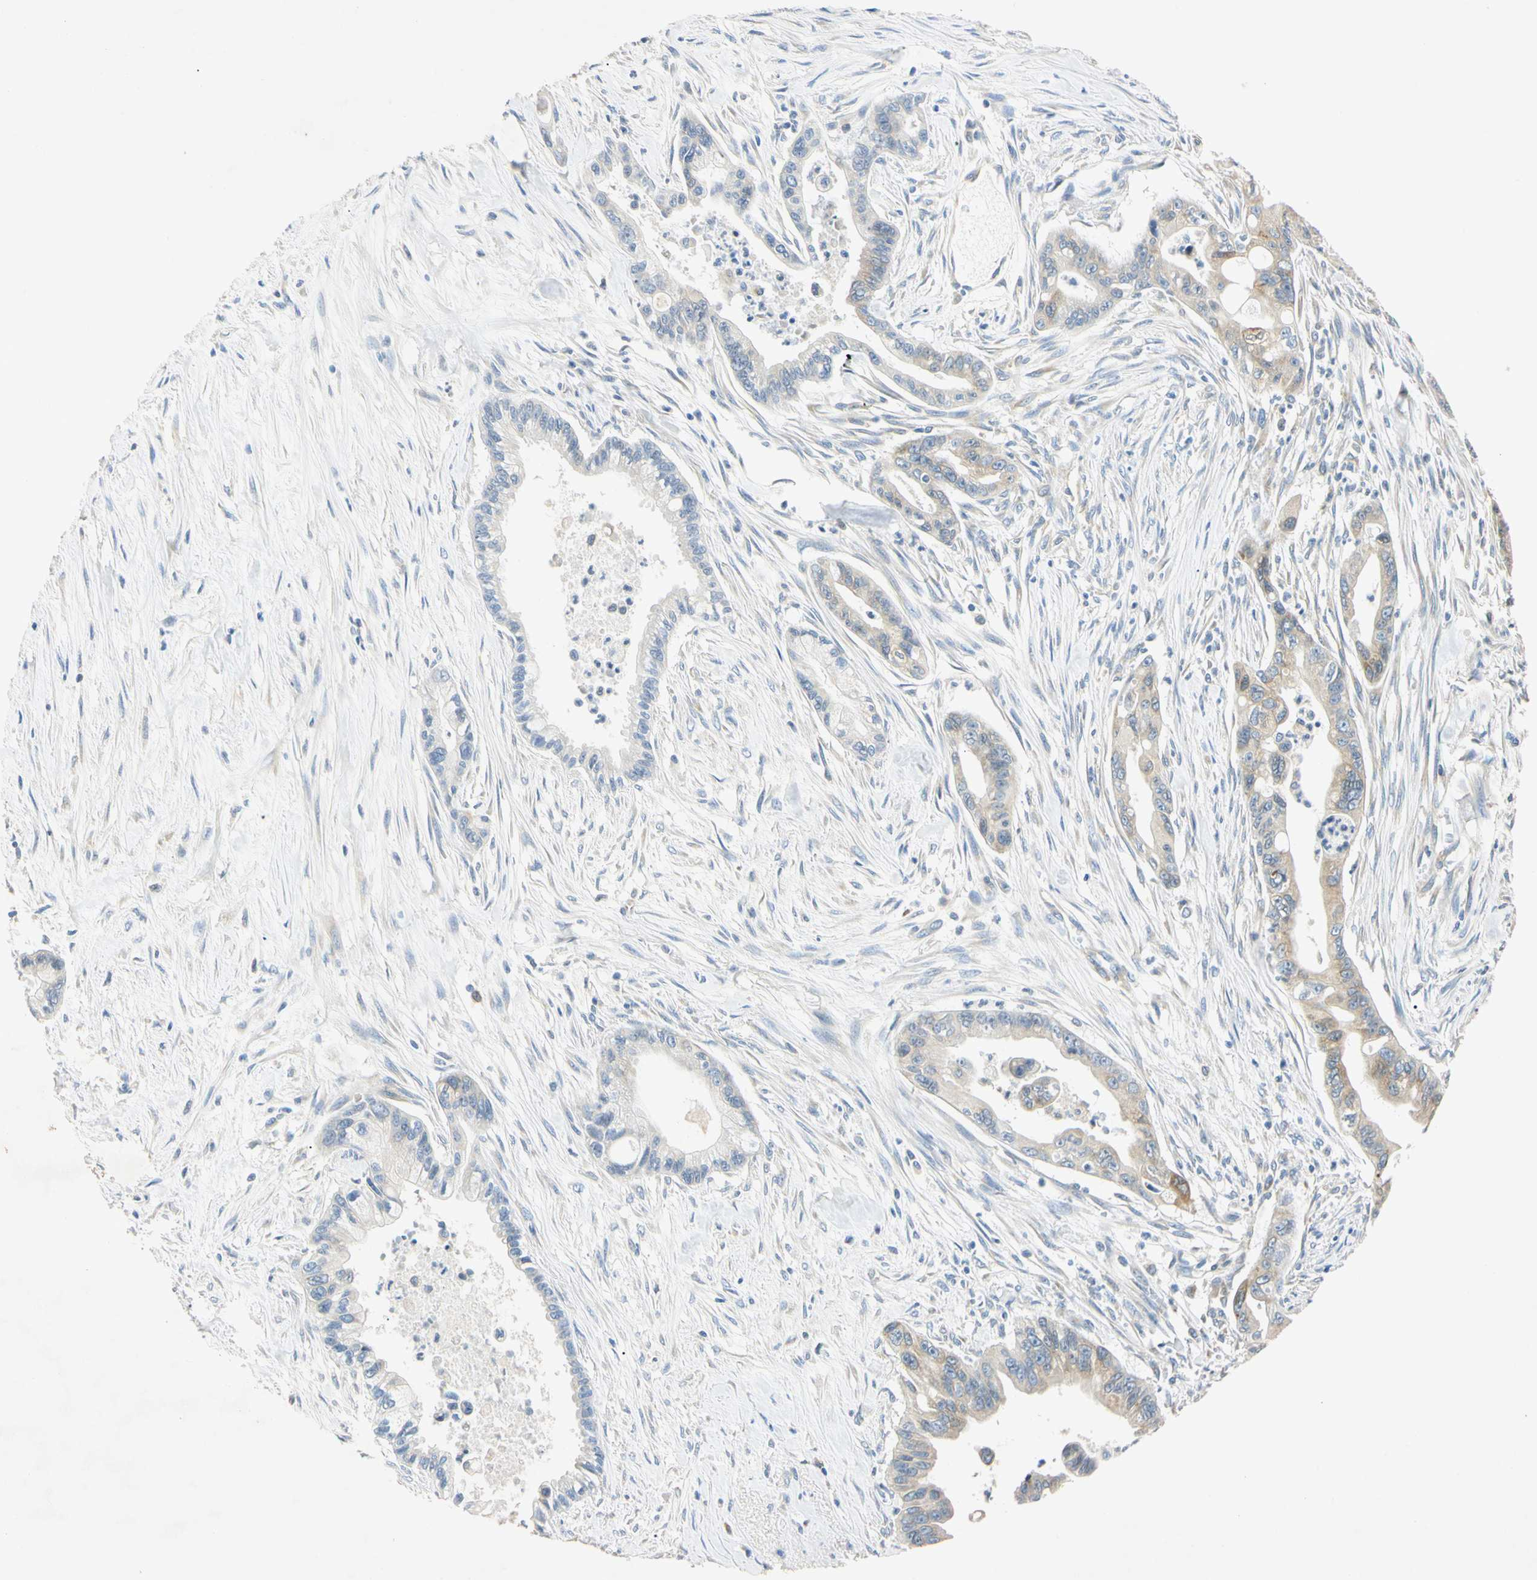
{"staining": {"intensity": "weak", "quantity": "<25%", "location": "cytoplasmic/membranous"}, "tissue": "pancreatic cancer", "cell_type": "Tumor cells", "image_type": "cancer", "snomed": [{"axis": "morphology", "description": "Adenocarcinoma, NOS"}, {"axis": "topography", "description": "Pancreas"}], "caption": "Pancreatic cancer (adenocarcinoma) stained for a protein using IHC shows no staining tumor cells.", "gene": "DNAJB12", "patient": {"sex": "male", "age": 70}}